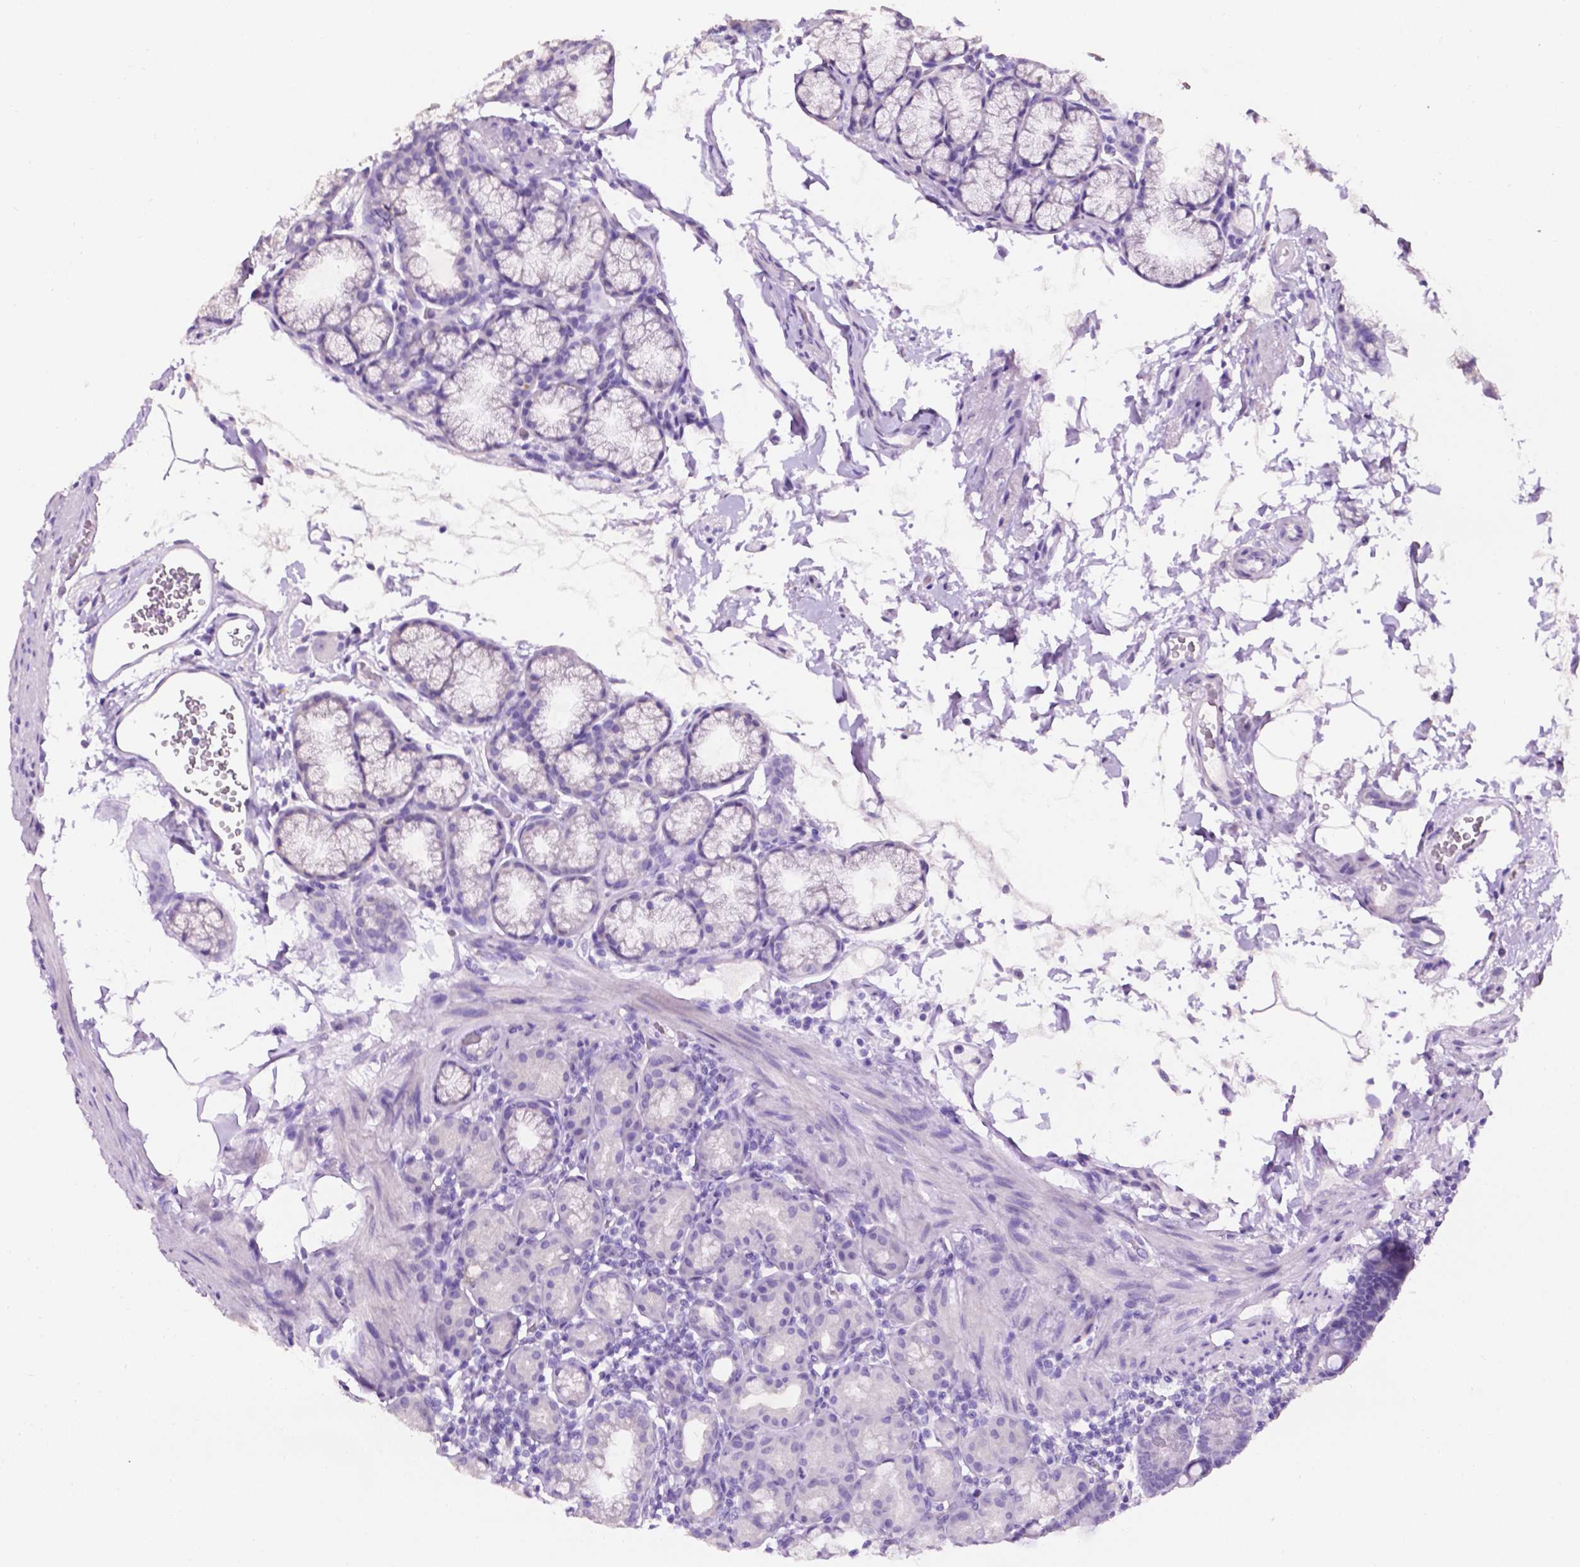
{"staining": {"intensity": "negative", "quantity": "none", "location": "none"}, "tissue": "duodenum", "cell_type": "Glandular cells", "image_type": "normal", "snomed": [{"axis": "morphology", "description": "Normal tissue, NOS"}, {"axis": "topography", "description": "Pancreas"}, {"axis": "topography", "description": "Duodenum"}], "caption": "Immunohistochemistry (IHC) photomicrograph of benign duodenum: human duodenum stained with DAB exhibits no significant protein positivity in glandular cells.", "gene": "TACSTD2", "patient": {"sex": "male", "age": 59}}